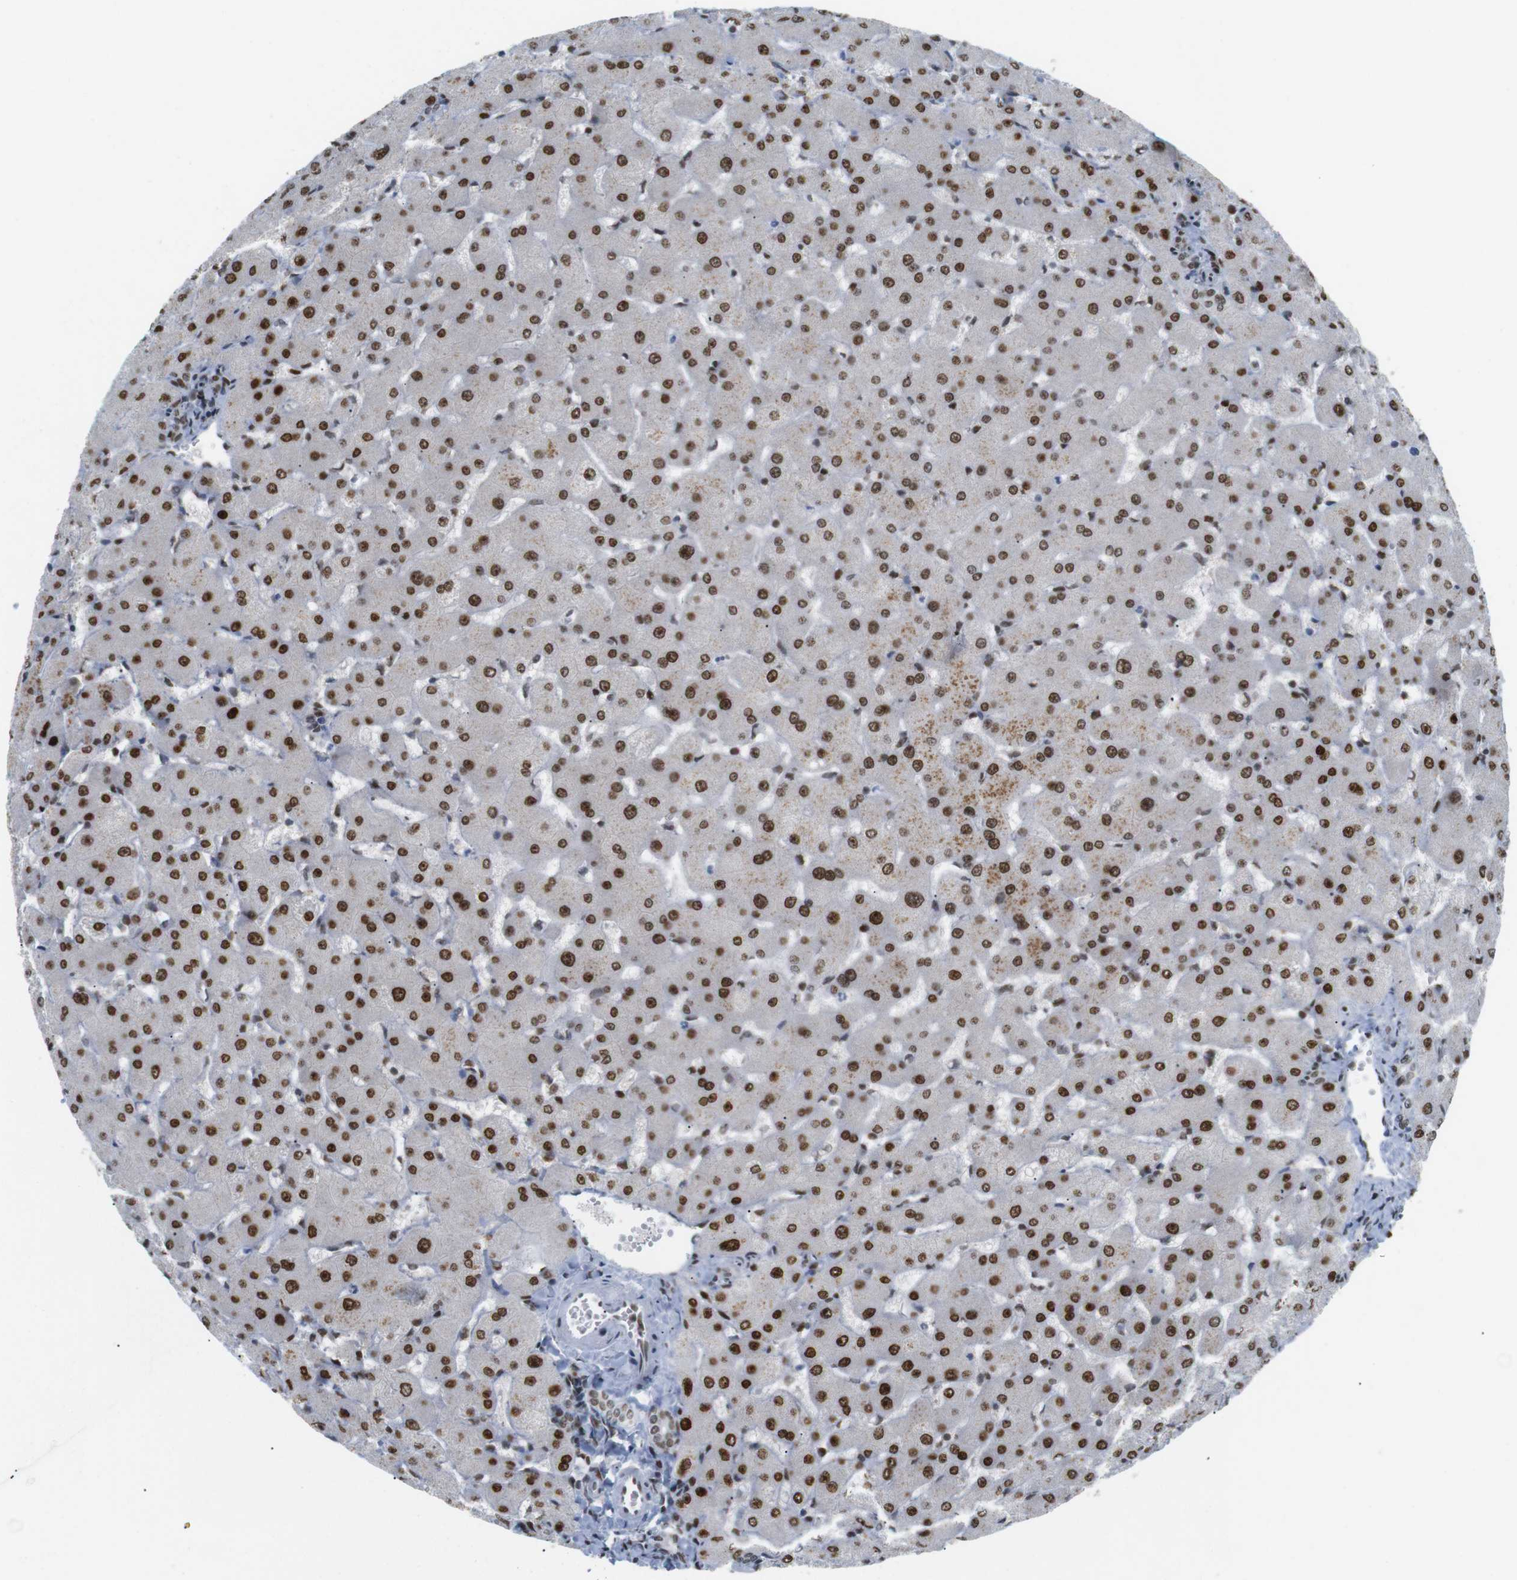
{"staining": {"intensity": "weak", "quantity": ">75%", "location": "nuclear"}, "tissue": "liver", "cell_type": "Cholangiocytes", "image_type": "normal", "snomed": [{"axis": "morphology", "description": "Normal tissue, NOS"}, {"axis": "topography", "description": "Liver"}], "caption": "Brown immunohistochemical staining in normal liver reveals weak nuclear positivity in approximately >75% of cholangiocytes. The staining was performed using DAB, with brown indicating positive protein expression. Nuclei are stained blue with hematoxylin.", "gene": "RIOX2", "patient": {"sex": "female", "age": 63}}